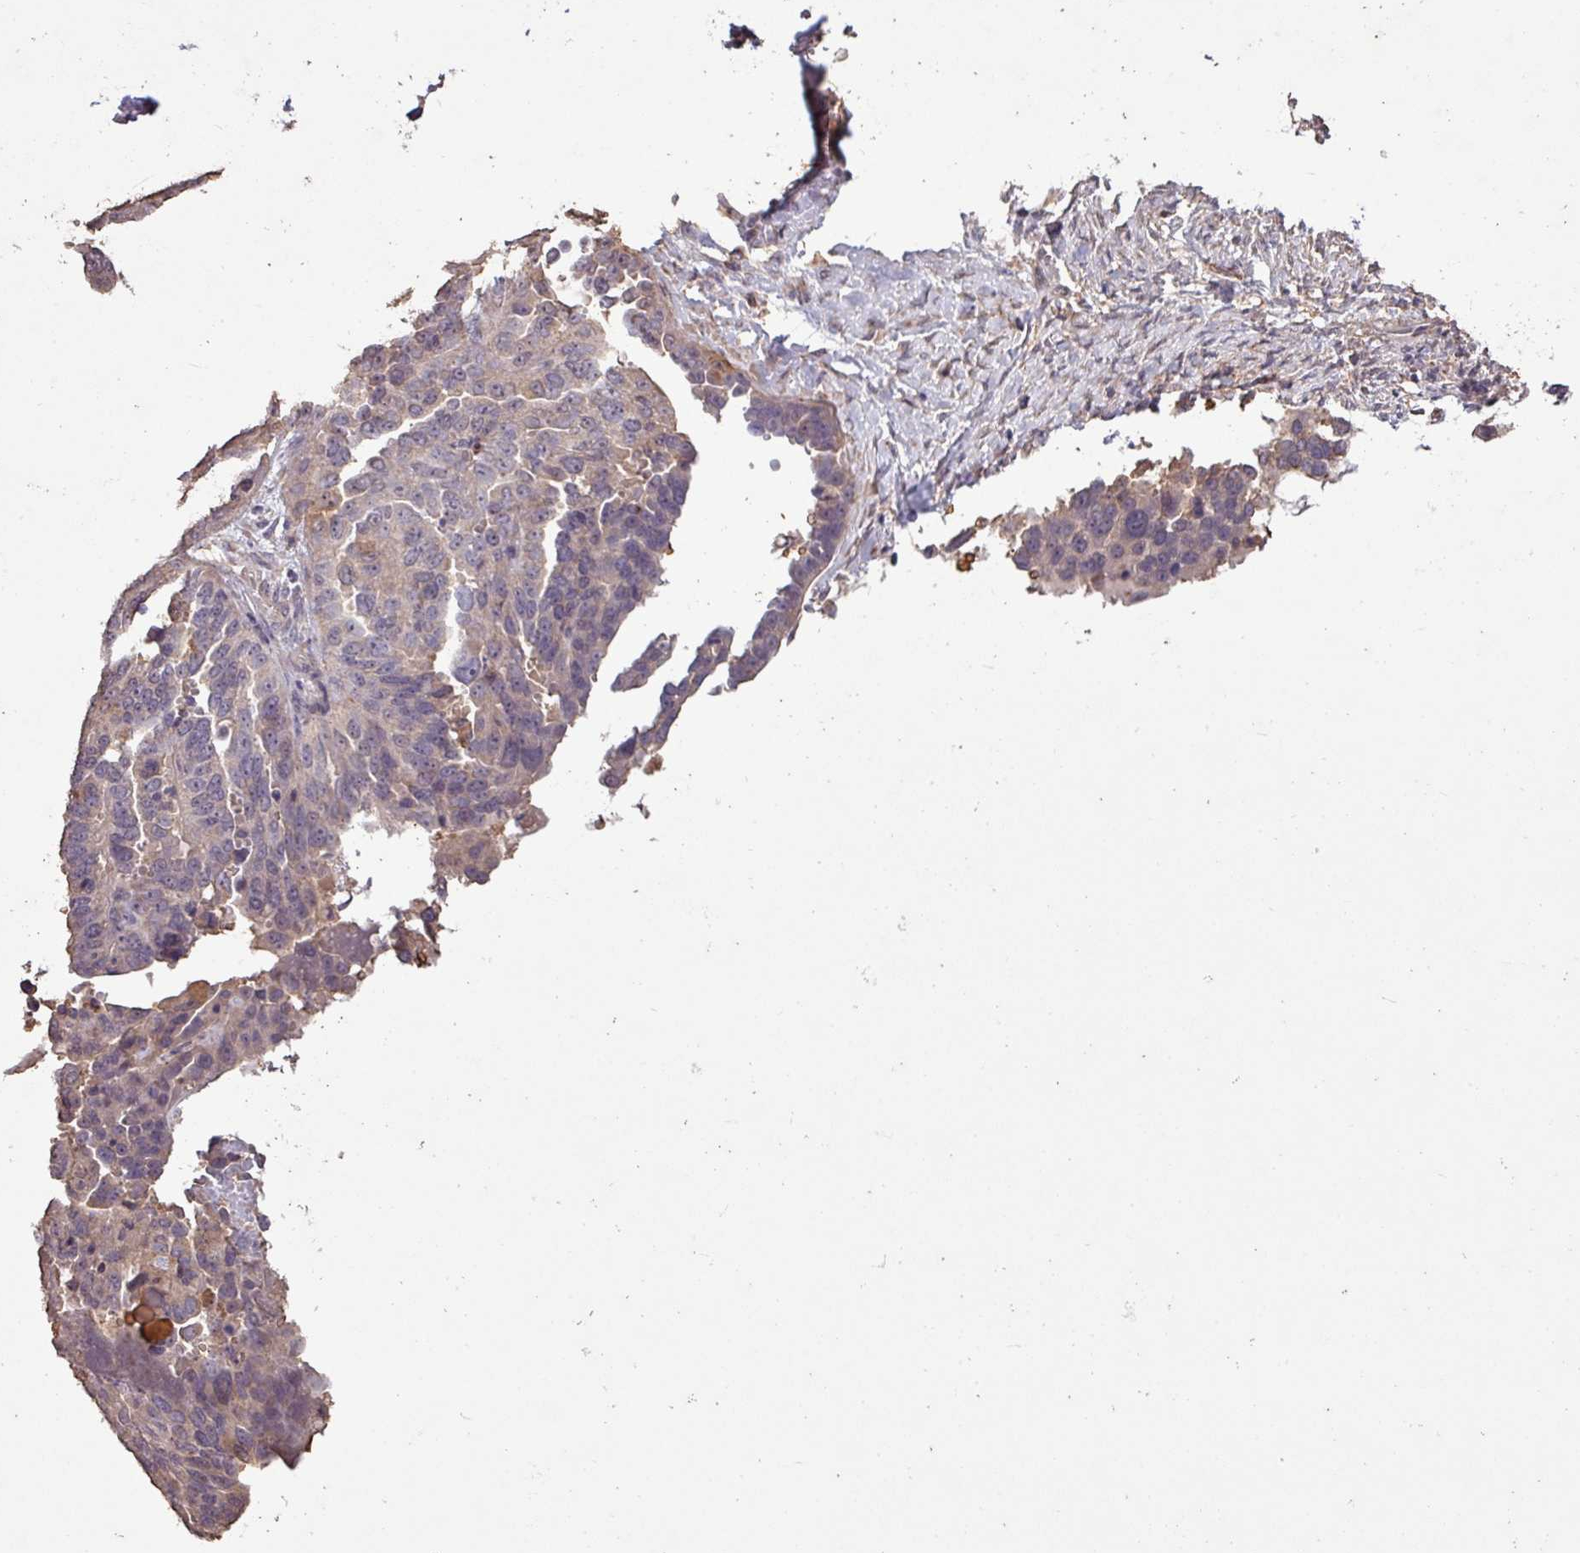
{"staining": {"intensity": "weak", "quantity": "<25%", "location": "cytoplasmic/membranous"}, "tissue": "ovarian cancer", "cell_type": "Tumor cells", "image_type": "cancer", "snomed": [{"axis": "morphology", "description": "Cystadenocarcinoma, serous, NOS"}, {"axis": "topography", "description": "Ovary"}], "caption": "Immunohistochemistry (IHC) of ovarian serous cystadenocarcinoma reveals no expression in tumor cells.", "gene": "CAMK2B", "patient": {"sex": "female", "age": 44}}